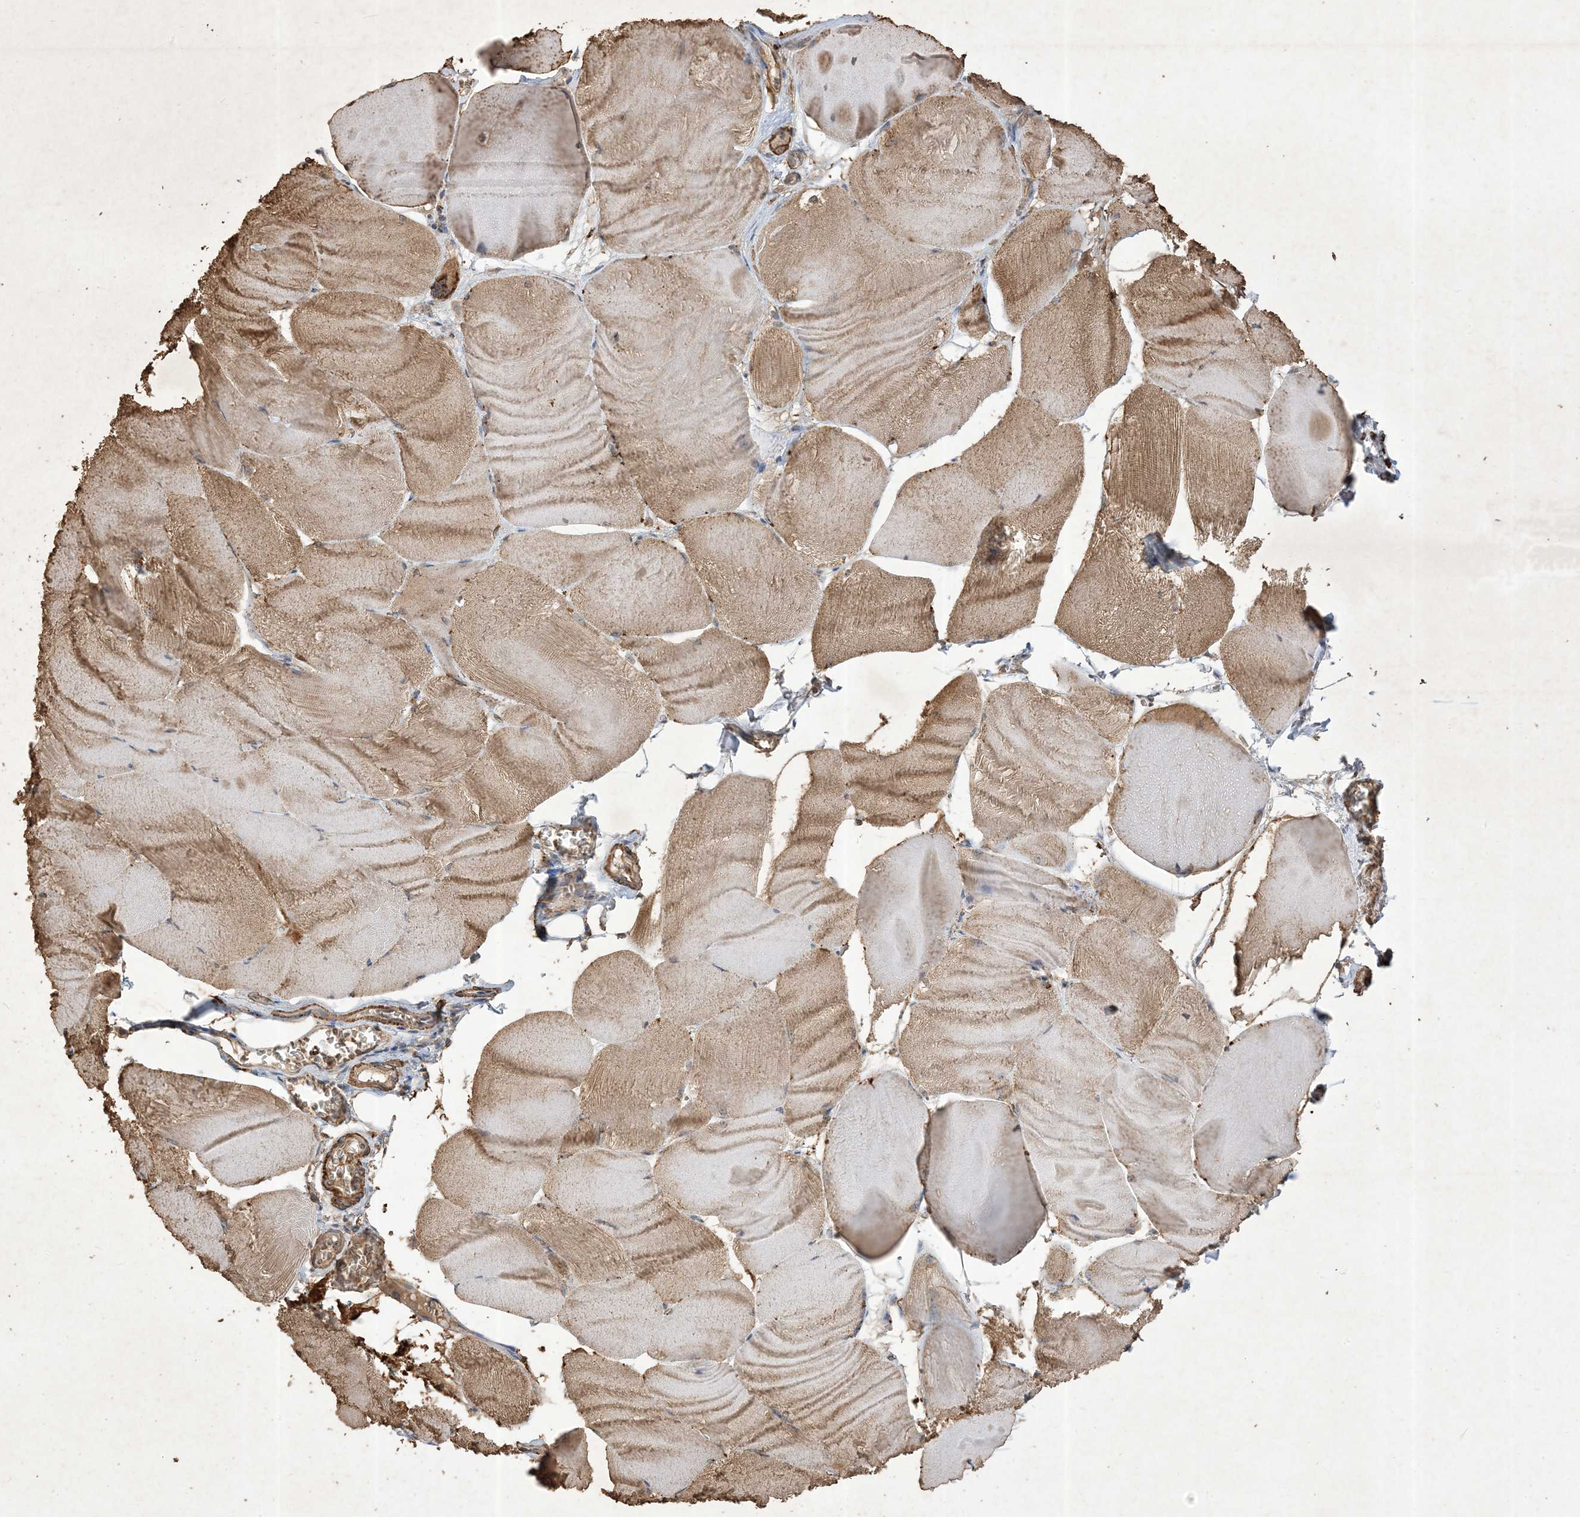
{"staining": {"intensity": "moderate", "quantity": "25%-75%", "location": "cytoplasmic/membranous"}, "tissue": "skeletal muscle", "cell_type": "Myocytes", "image_type": "normal", "snomed": [{"axis": "morphology", "description": "Normal tissue, NOS"}, {"axis": "morphology", "description": "Basal cell carcinoma"}, {"axis": "topography", "description": "Skeletal muscle"}], "caption": "Immunohistochemical staining of normal skeletal muscle demonstrates medium levels of moderate cytoplasmic/membranous staining in approximately 25%-75% of myocytes. Immunohistochemistry stains the protein of interest in brown and the nuclei are stained blue.", "gene": "HPS4", "patient": {"sex": "female", "age": 64}}